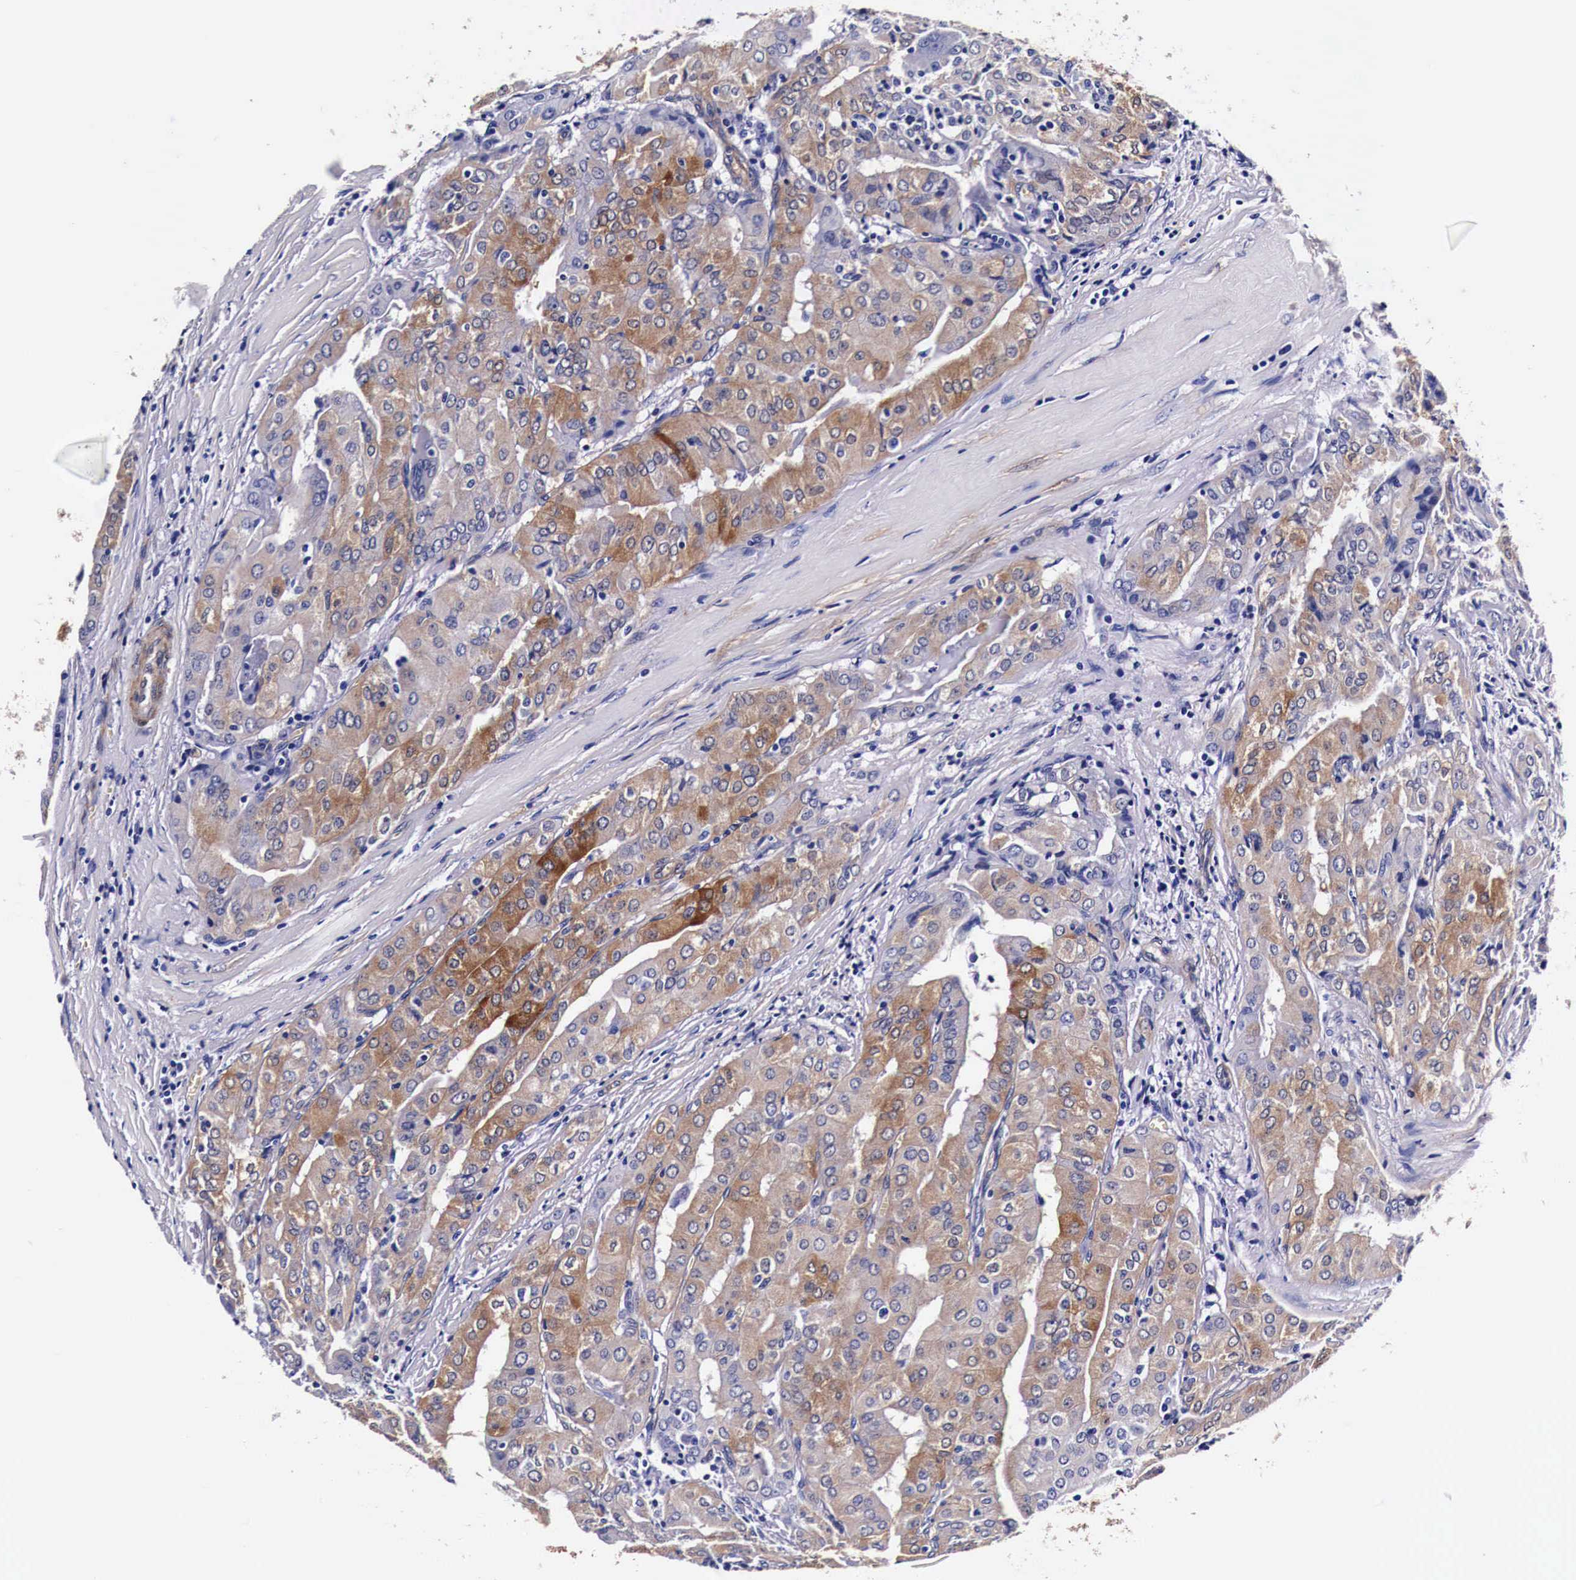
{"staining": {"intensity": "weak", "quantity": "25%-75%", "location": "cytoplasmic/membranous"}, "tissue": "thyroid cancer", "cell_type": "Tumor cells", "image_type": "cancer", "snomed": [{"axis": "morphology", "description": "Papillary adenocarcinoma, NOS"}, {"axis": "topography", "description": "Thyroid gland"}], "caption": "IHC of human thyroid papillary adenocarcinoma displays low levels of weak cytoplasmic/membranous positivity in approximately 25%-75% of tumor cells. Nuclei are stained in blue.", "gene": "HSPB1", "patient": {"sex": "female", "age": 71}}